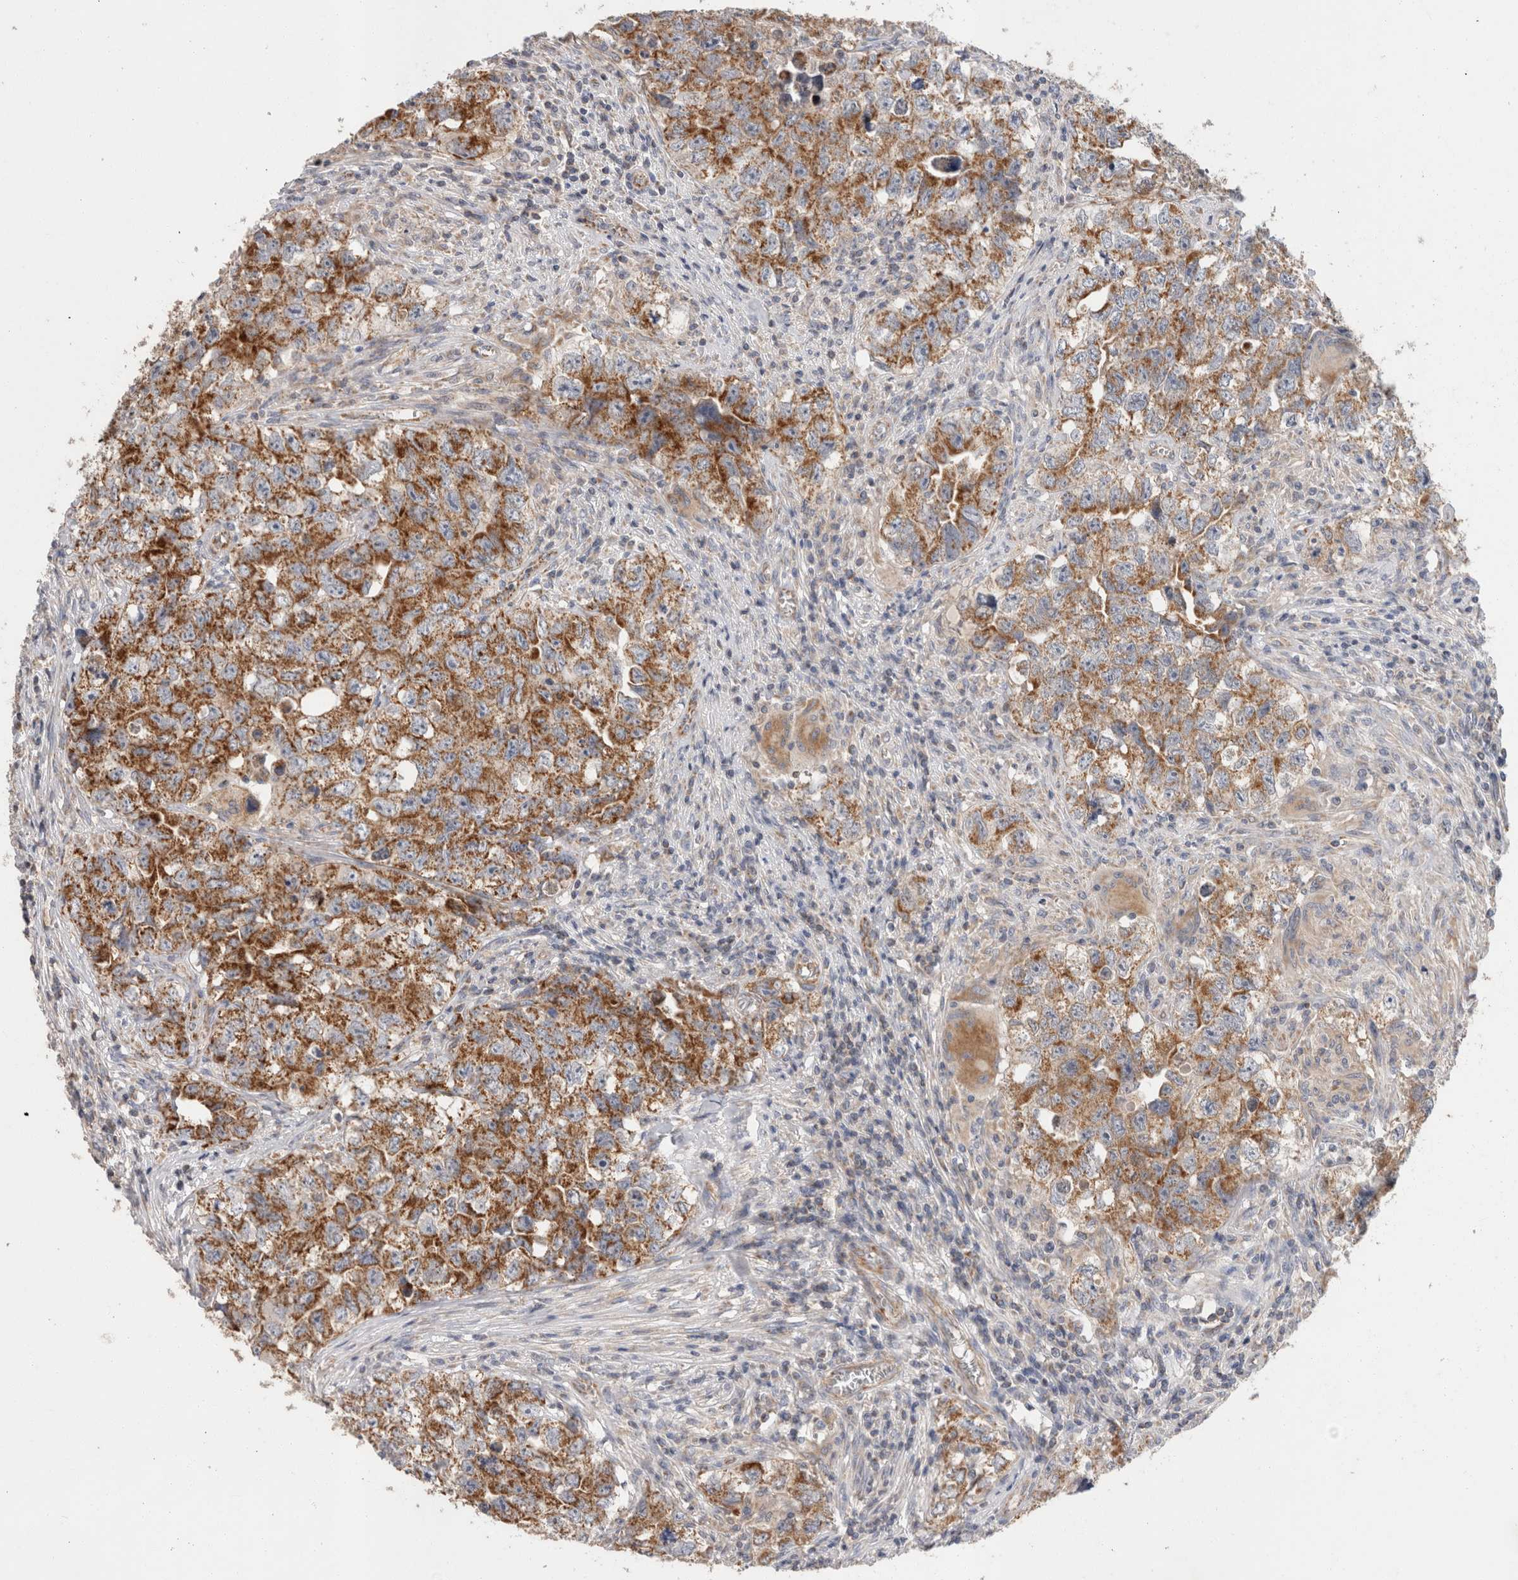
{"staining": {"intensity": "moderate", "quantity": ">75%", "location": "cytoplasmic/membranous"}, "tissue": "testis cancer", "cell_type": "Tumor cells", "image_type": "cancer", "snomed": [{"axis": "morphology", "description": "Seminoma, NOS"}, {"axis": "morphology", "description": "Carcinoma, Embryonal, NOS"}, {"axis": "topography", "description": "Testis"}], "caption": "Protein expression analysis of human testis embryonal carcinoma reveals moderate cytoplasmic/membranous staining in approximately >75% of tumor cells. The staining was performed using DAB (3,3'-diaminobenzidine) to visualize the protein expression in brown, while the nuclei were stained in blue with hematoxylin (Magnification: 20x).", "gene": "IARS2", "patient": {"sex": "male", "age": 43}}